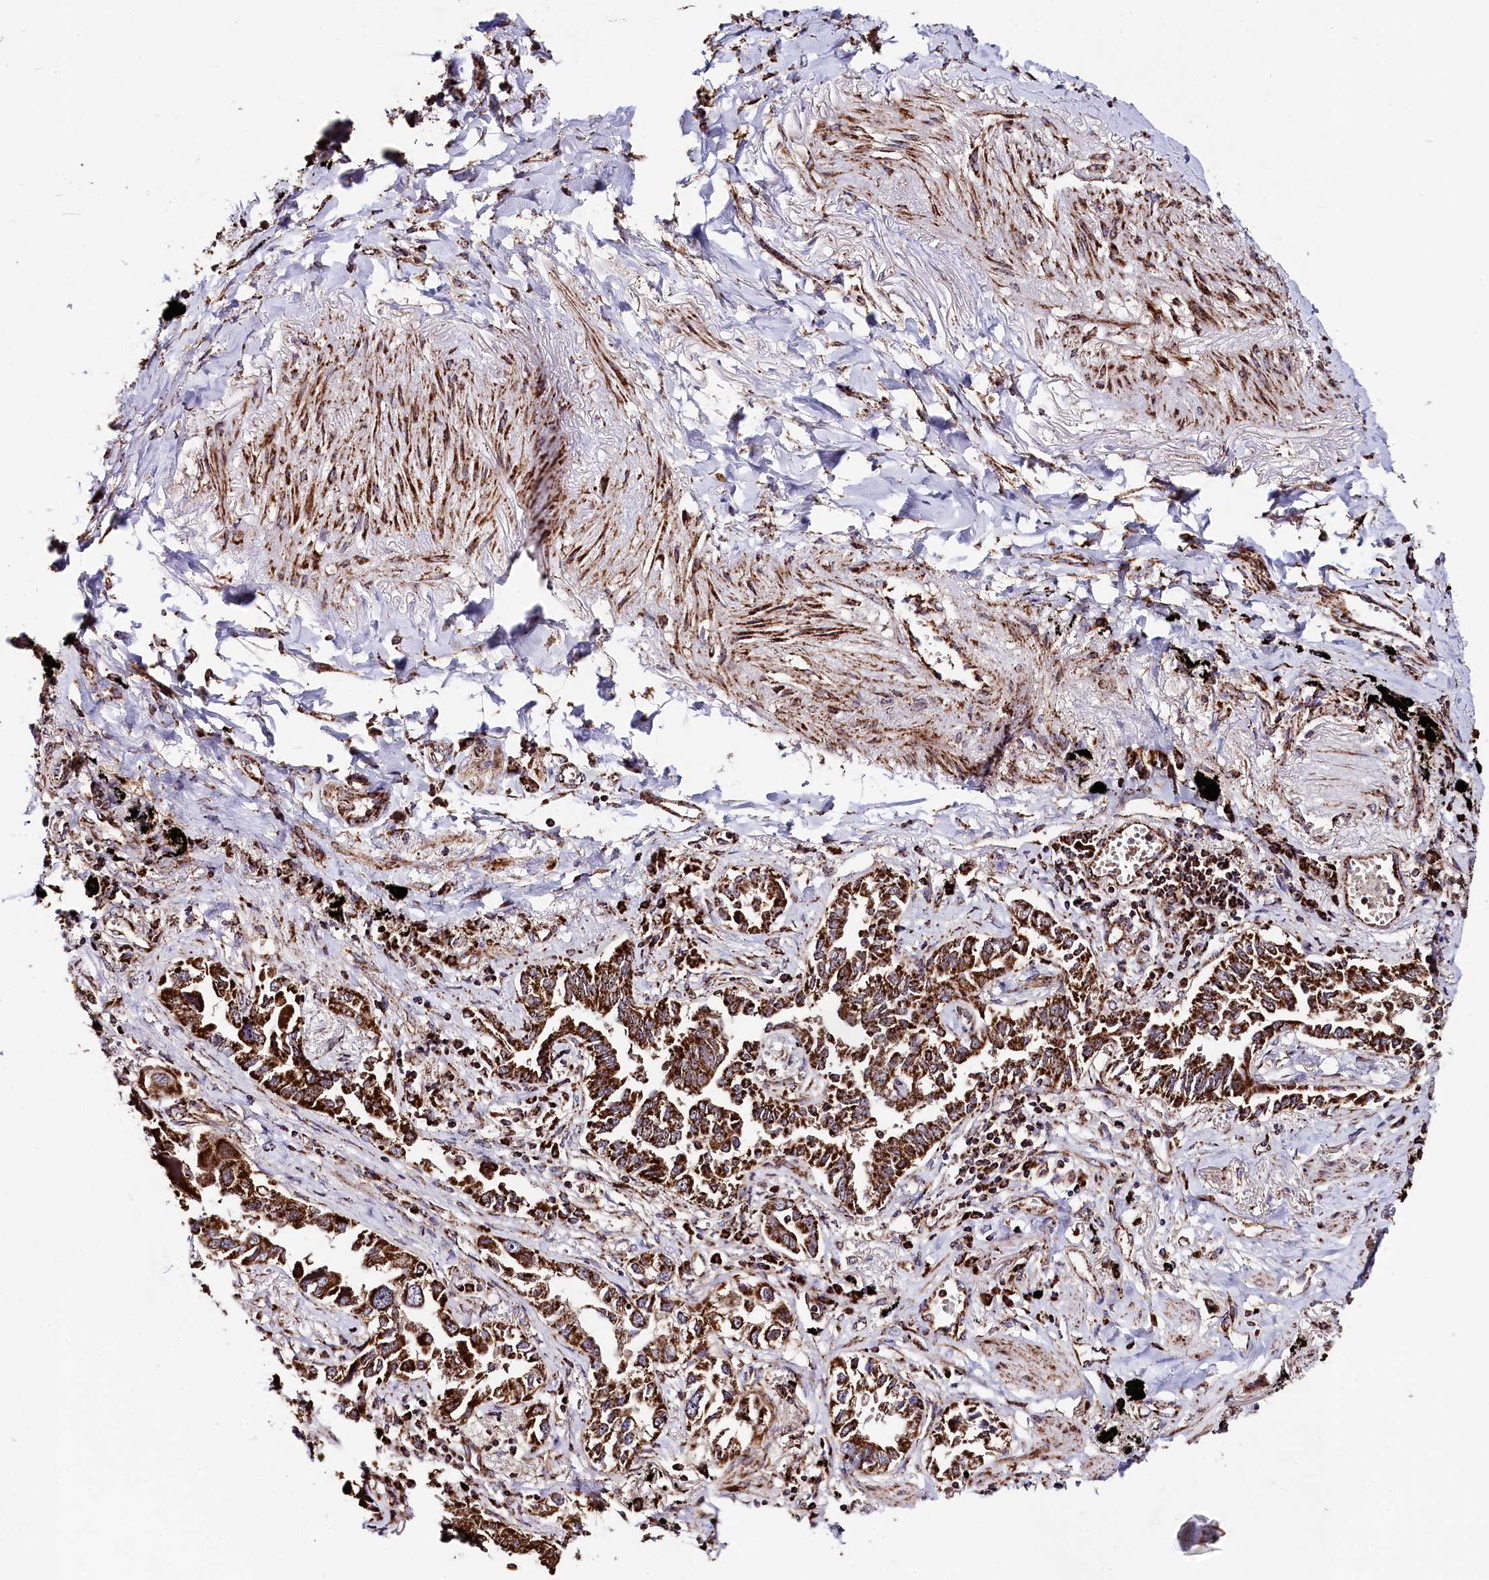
{"staining": {"intensity": "strong", "quantity": ">75%", "location": "cytoplasmic/membranous"}, "tissue": "lung cancer", "cell_type": "Tumor cells", "image_type": "cancer", "snomed": [{"axis": "morphology", "description": "Adenocarcinoma, NOS"}, {"axis": "topography", "description": "Lung"}], "caption": "DAB (3,3'-diaminobenzidine) immunohistochemical staining of human lung cancer exhibits strong cytoplasmic/membranous protein staining in approximately >75% of tumor cells.", "gene": "CLYBL", "patient": {"sex": "male", "age": 67}}